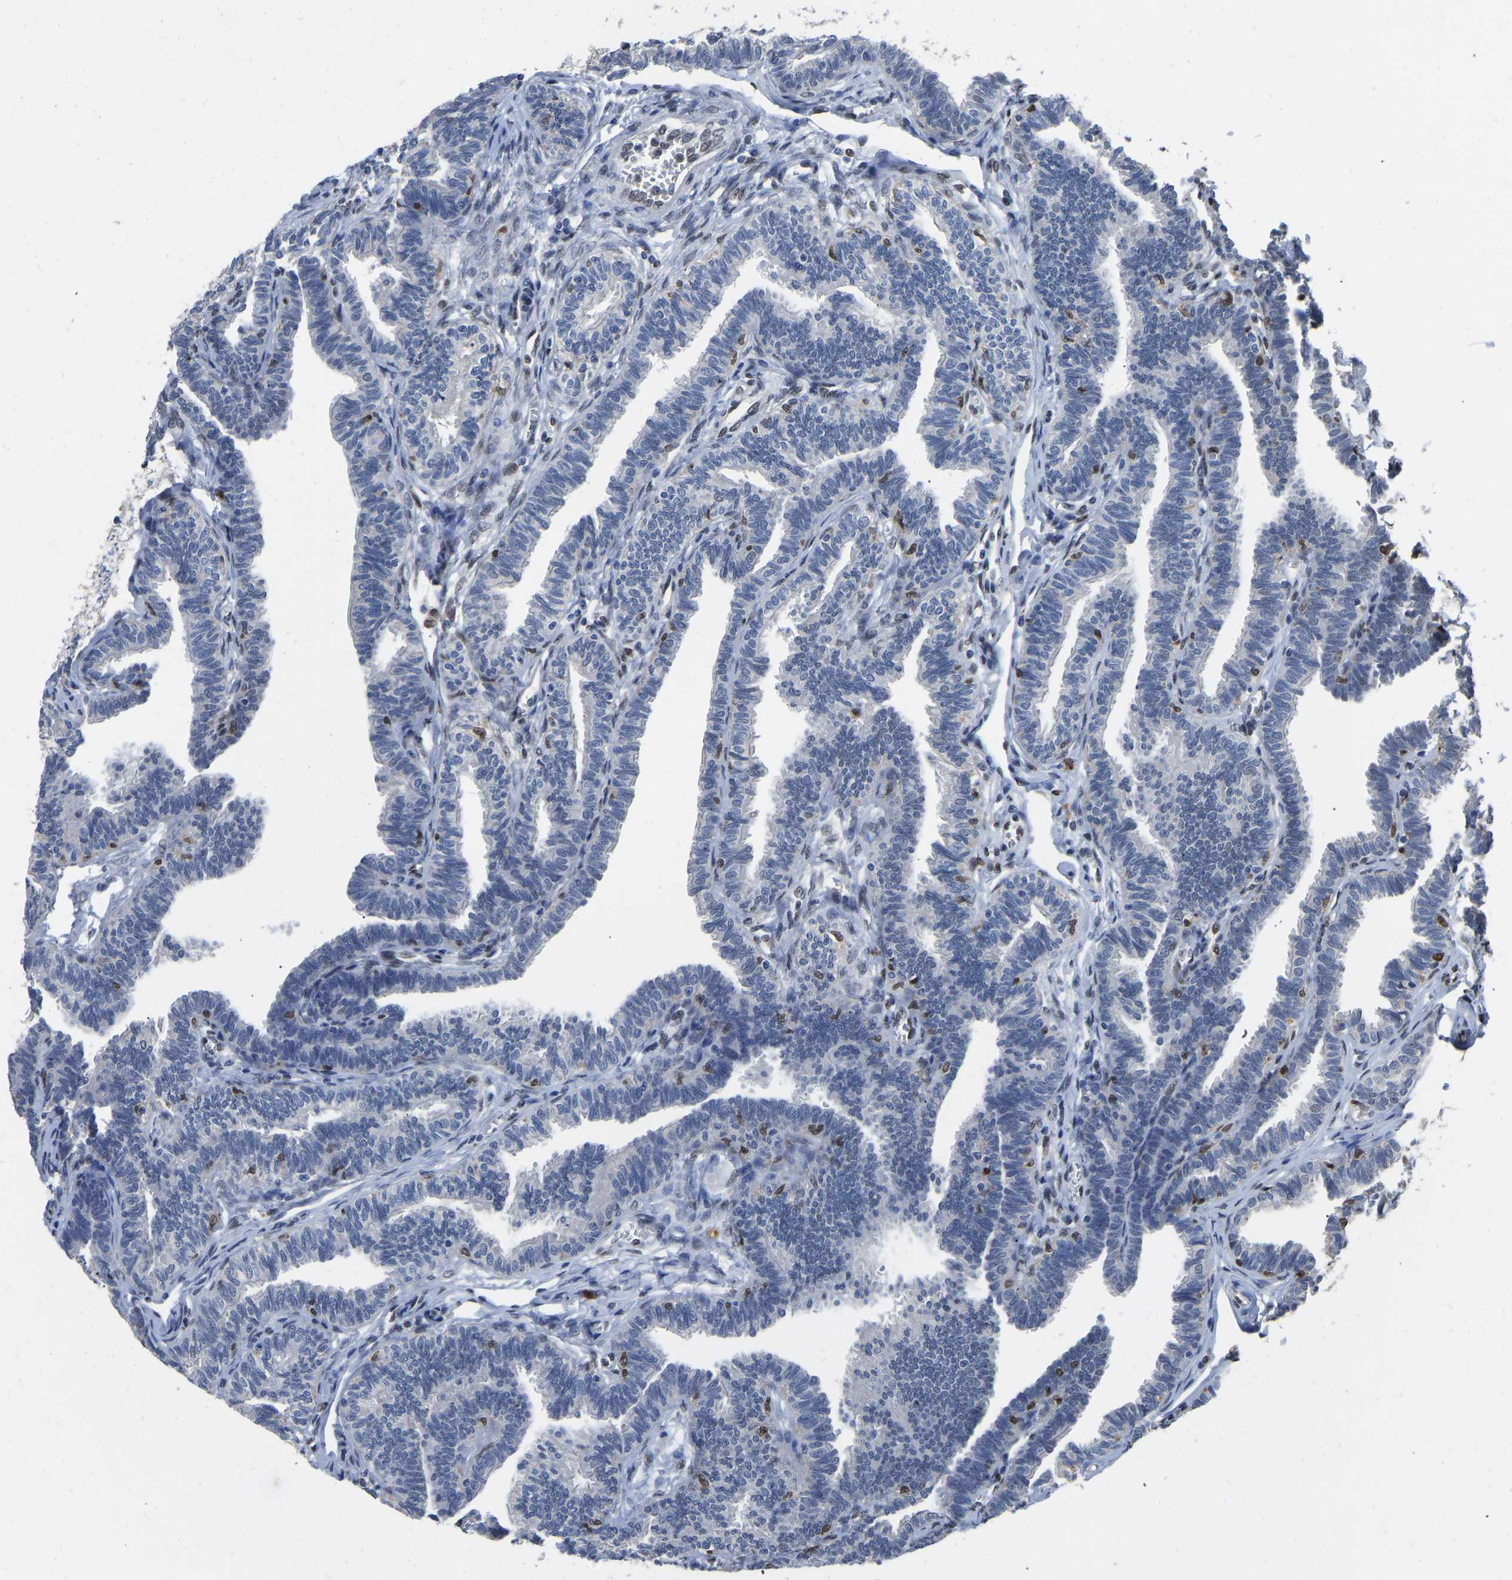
{"staining": {"intensity": "negative", "quantity": "none", "location": "none"}, "tissue": "fallopian tube", "cell_type": "Glandular cells", "image_type": "normal", "snomed": [{"axis": "morphology", "description": "Normal tissue, NOS"}, {"axis": "topography", "description": "Fallopian tube"}, {"axis": "topography", "description": "Ovary"}], "caption": "Immunohistochemistry (IHC) histopathology image of normal fallopian tube: human fallopian tube stained with DAB (3,3'-diaminobenzidine) demonstrates no significant protein positivity in glandular cells.", "gene": "QKI", "patient": {"sex": "female", "age": 23}}